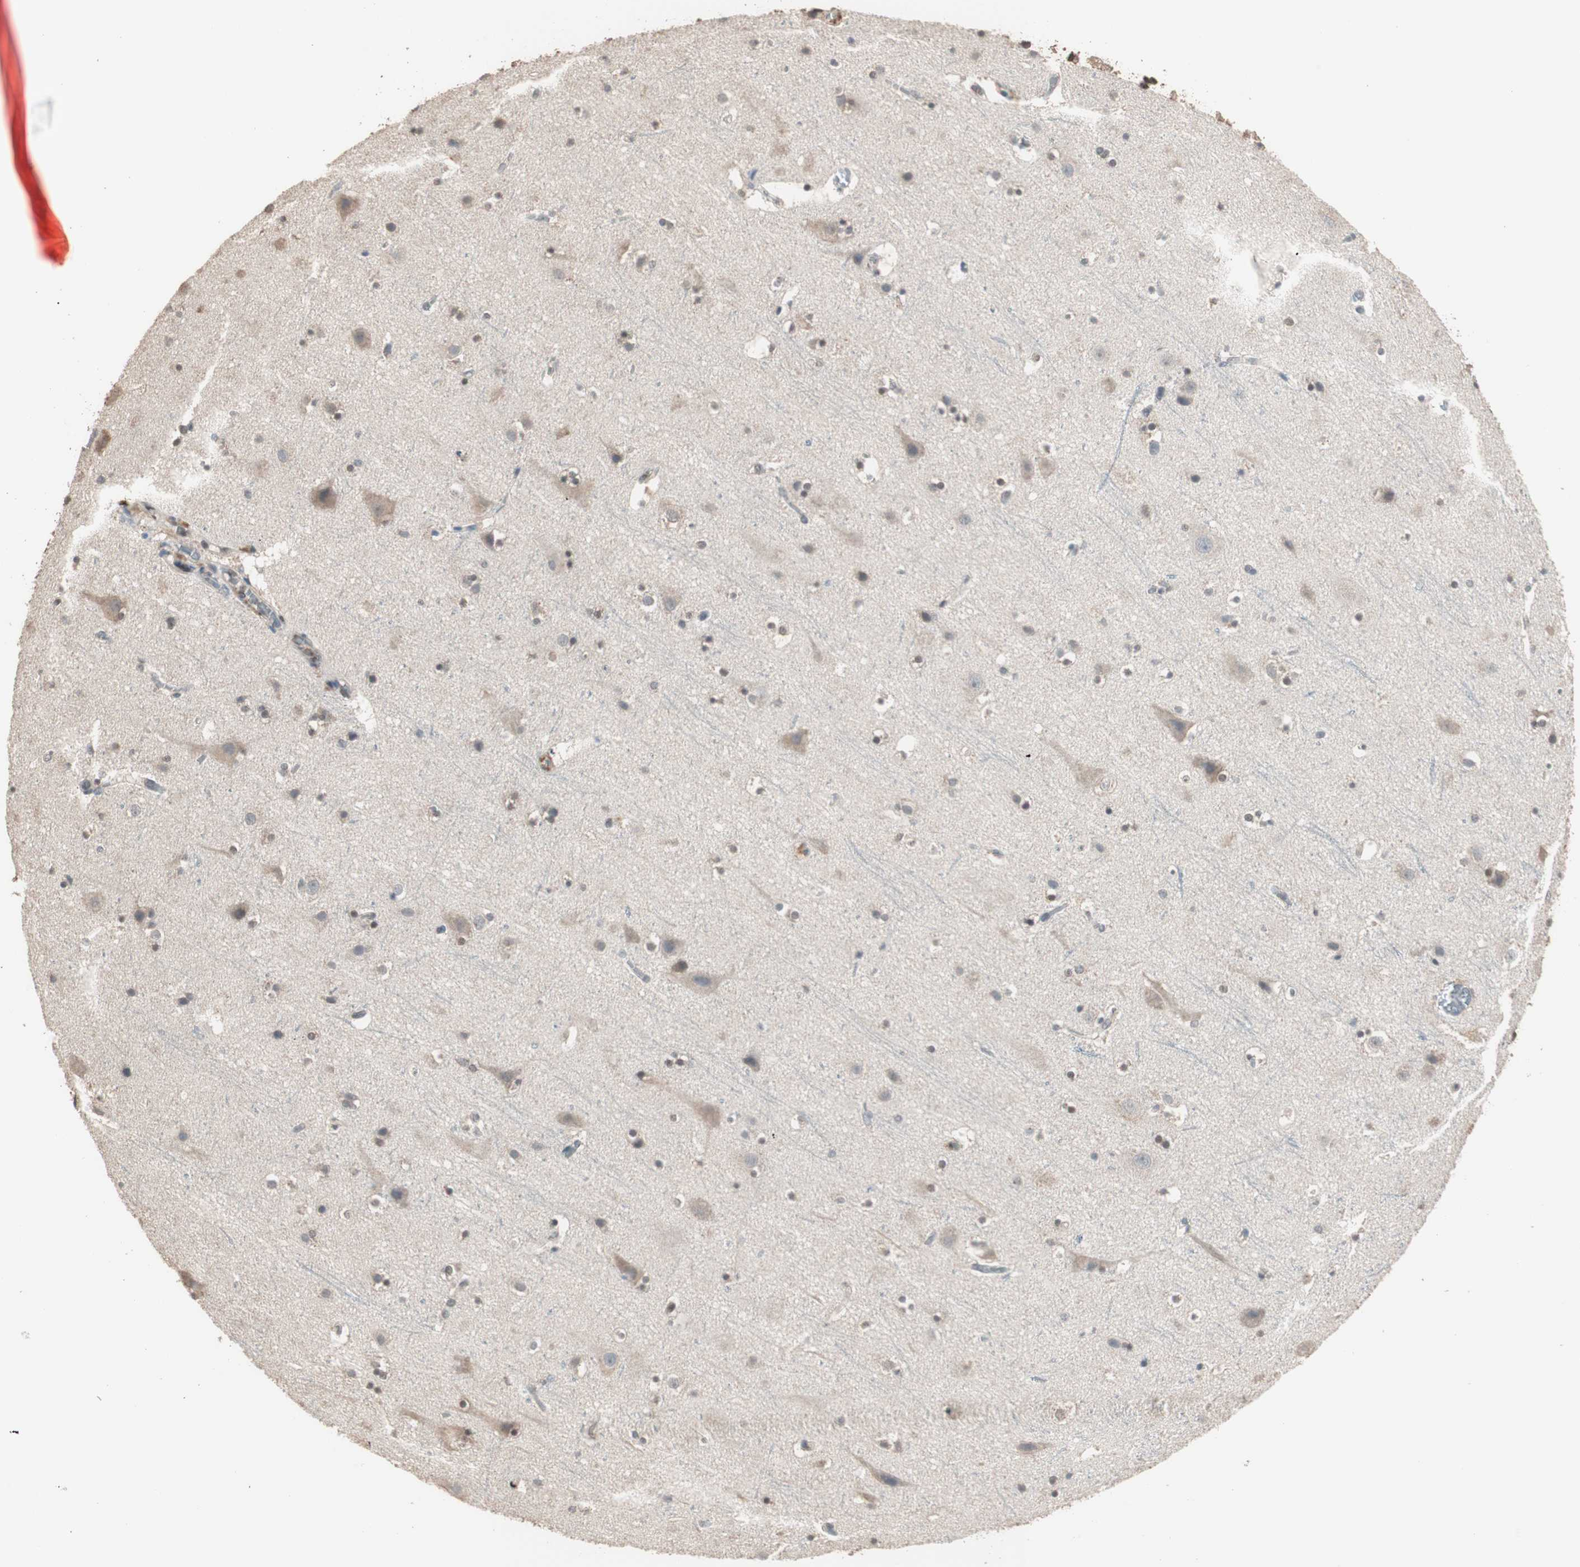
{"staining": {"intensity": "weak", "quantity": "25%-75%", "location": "nuclear"}, "tissue": "cerebral cortex", "cell_type": "Endothelial cells", "image_type": "normal", "snomed": [{"axis": "morphology", "description": "Normal tissue, NOS"}, {"axis": "topography", "description": "Cerebral cortex"}], "caption": "A low amount of weak nuclear staining is identified in approximately 25%-75% of endothelial cells in benign cerebral cortex.", "gene": "ZHX2", "patient": {"sex": "male", "age": 45}}